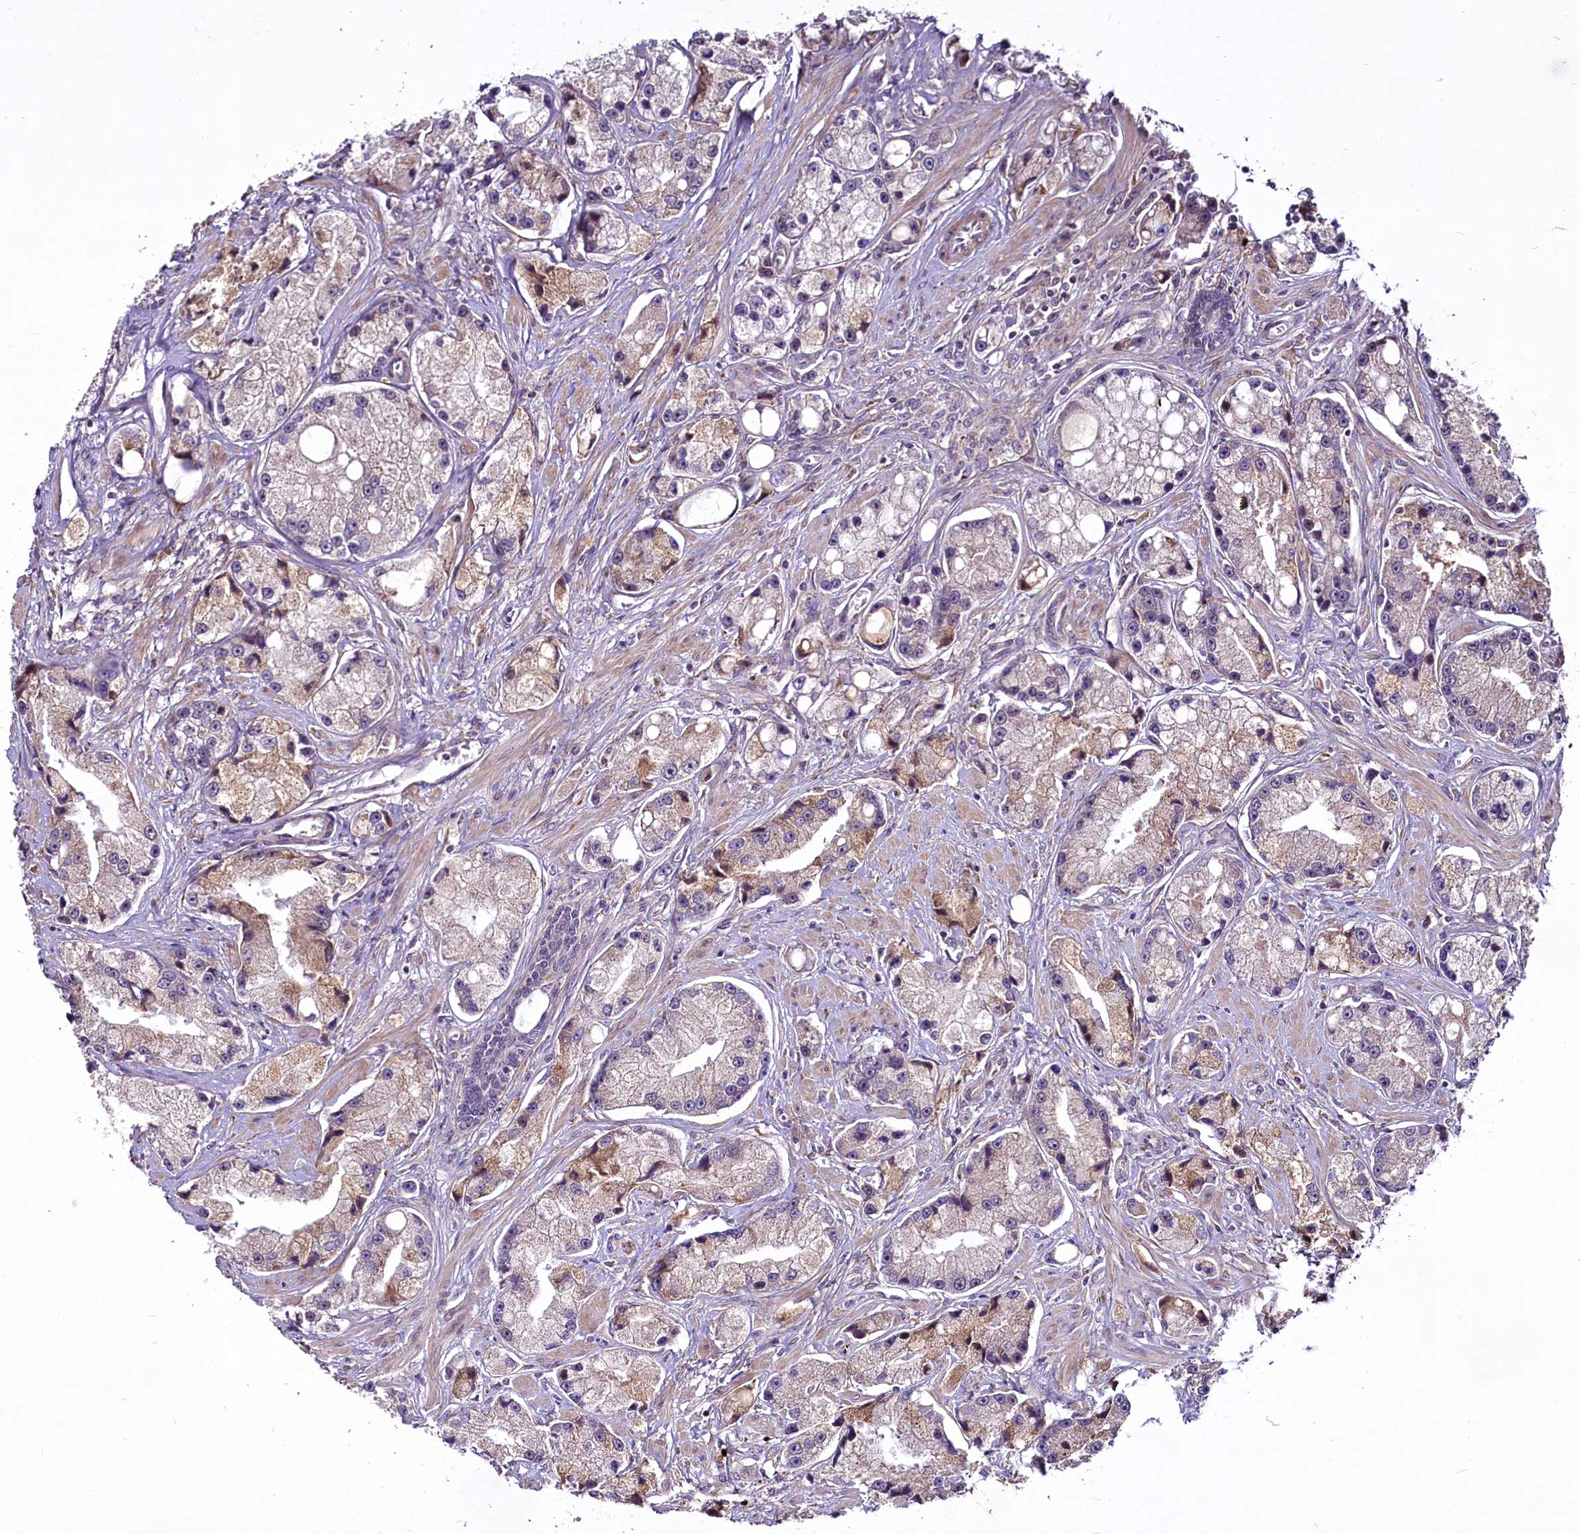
{"staining": {"intensity": "weak", "quantity": "<25%", "location": "cytoplasmic/membranous"}, "tissue": "prostate cancer", "cell_type": "Tumor cells", "image_type": "cancer", "snomed": [{"axis": "morphology", "description": "Adenocarcinoma, High grade"}, {"axis": "topography", "description": "Prostate"}], "caption": "Tumor cells are negative for protein expression in human prostate adenocarcinoma (high-grade). Nuclei are stained in blue.", "gene": "RSBN1", "patient": {"sex": "male", "age": 74}}